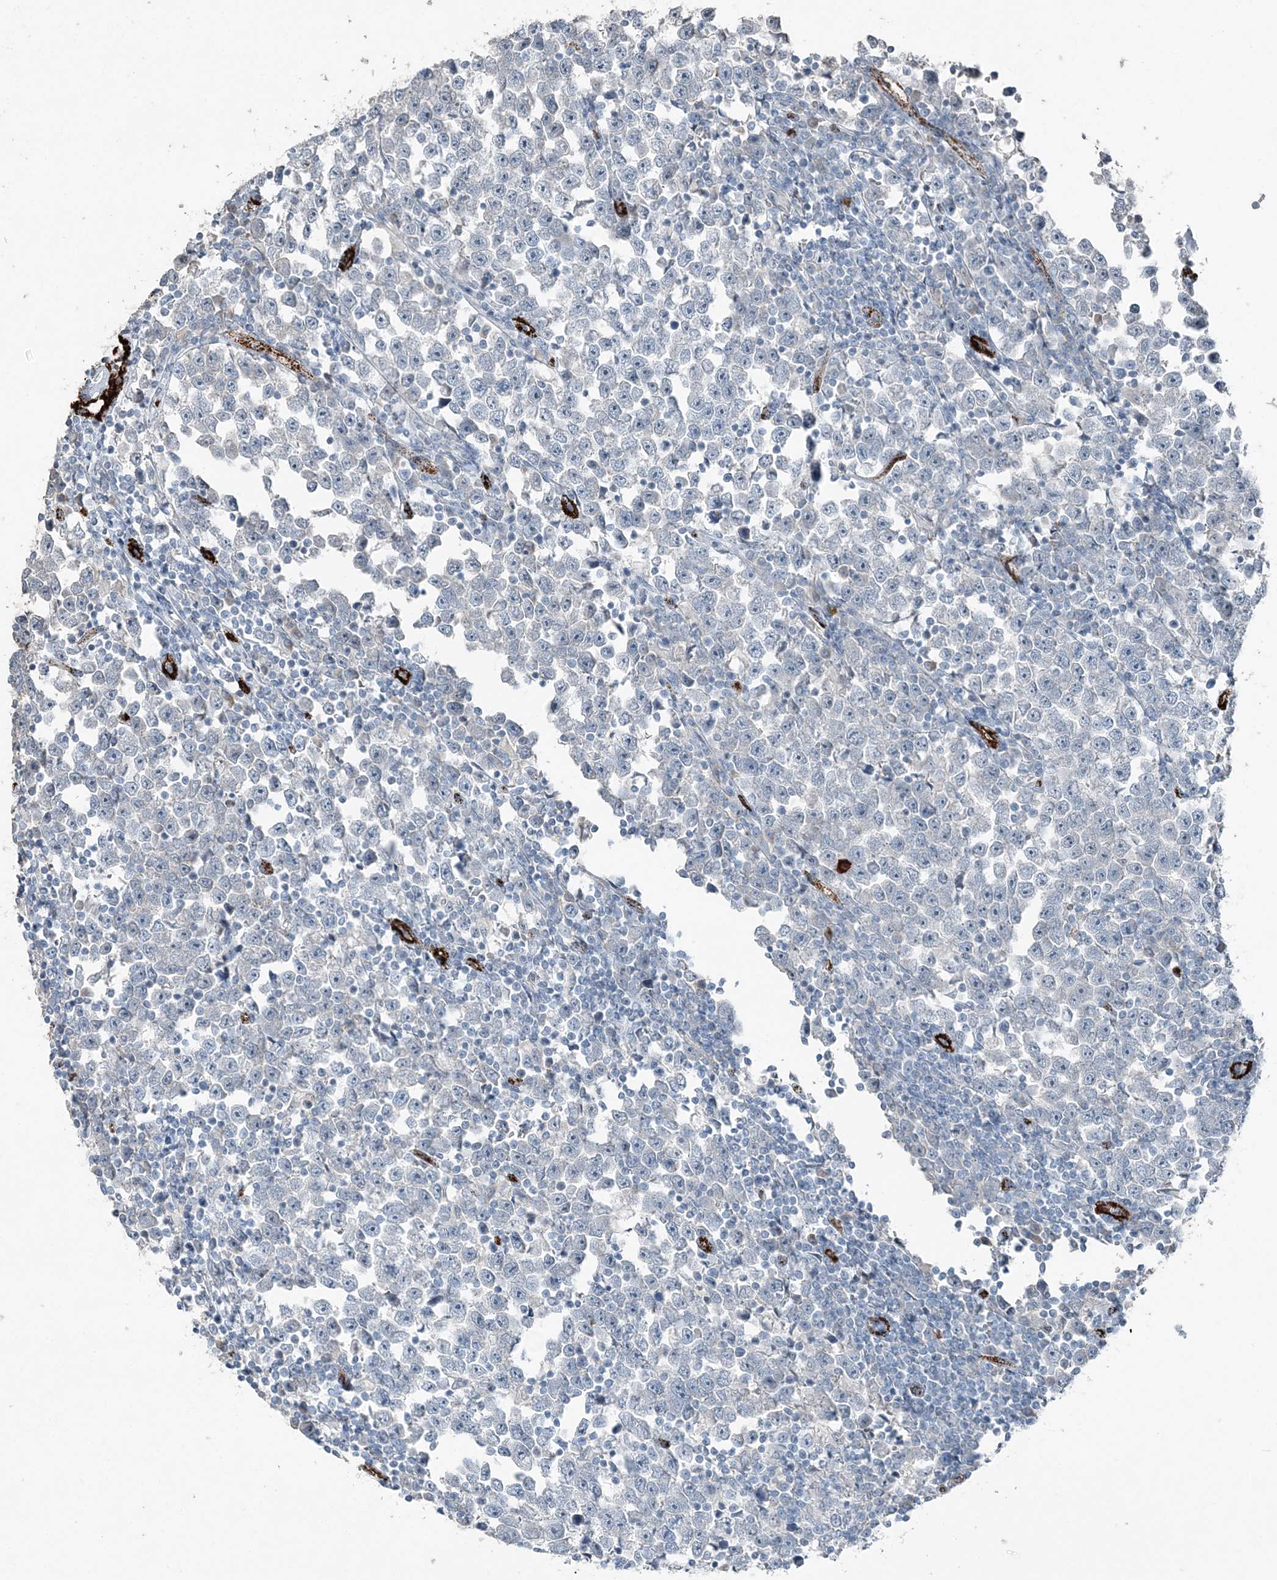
{"staining": {"intensity": "negative", "quantity": "none", "location": "none"}, "tissue": "testis cancer", "cell_type": "Tumor cells", "image_type": "cancer", "snomed": [{"axis": "morphology", "description": "Normal tissue, NOS"}, {"axis": "morphology", "description": "Seminoma, NOS"}, {"axis": "topography", "description": "Testis"}], "caption": "Immunohistochemistry of seminoma (testis) demonstrates no staining in tumor cells.", "gene": "ELOVL7", "patient": {"sex": "male", "age": 43}}